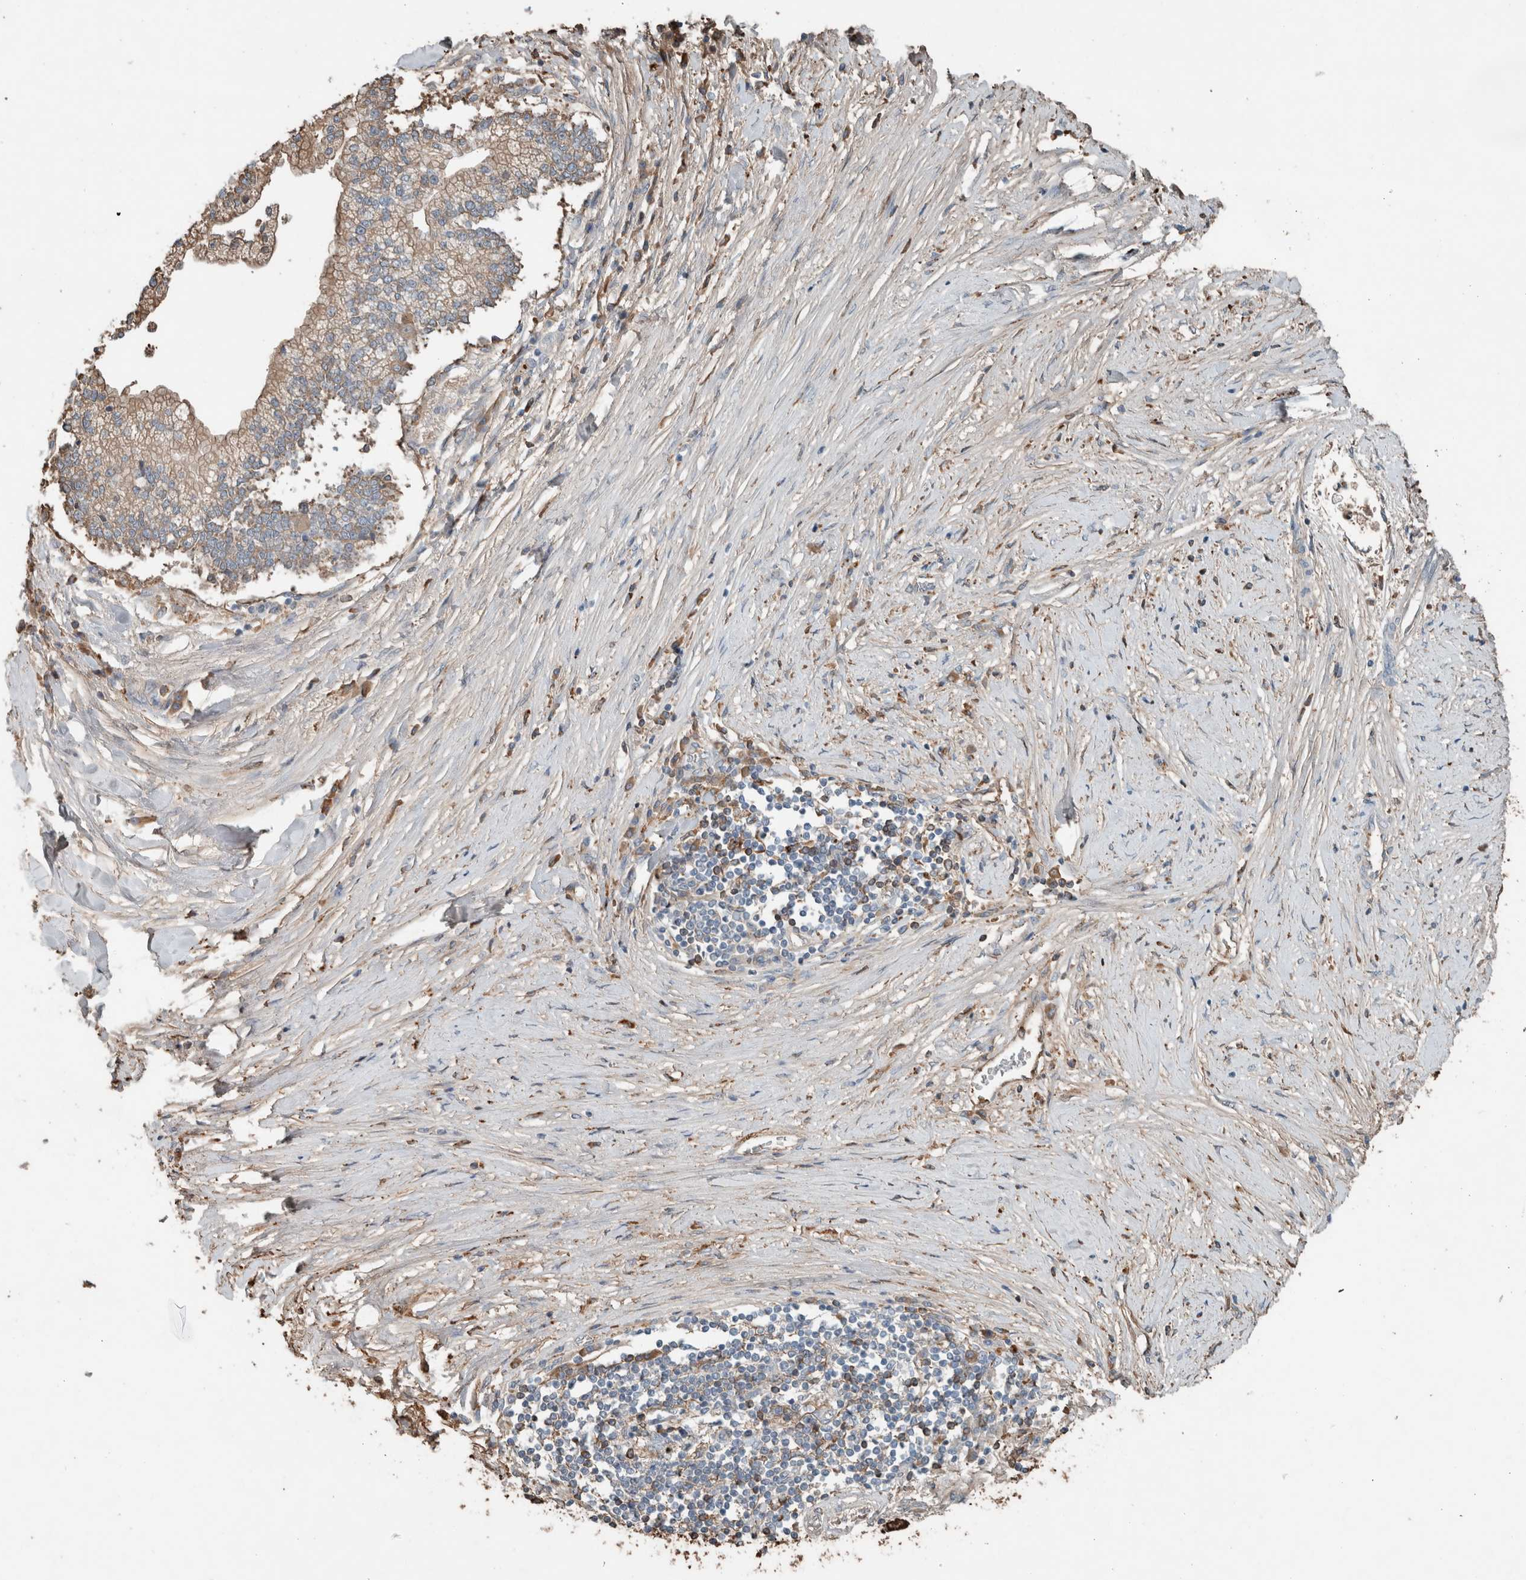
{"staining": {"intensity": "weak", "quantity": "25%-75%", "location": "cytoplasmic/membranous"}, "tissue": "liver cancer", "cell_type": "Tumor cells", "image_type": "cancer", "snomed": [{"axis": "morphology", "description": "Cholangiocarcinoma"}, {"axis": "topography", "description": "Liver"}], "caption": "Liver cancer (cholangiocarcinoma) stained with a protein marker exhibits weak staining in tumor cells.", "gene": "USP34", "patient": {"sex": "male", "age": 50}}